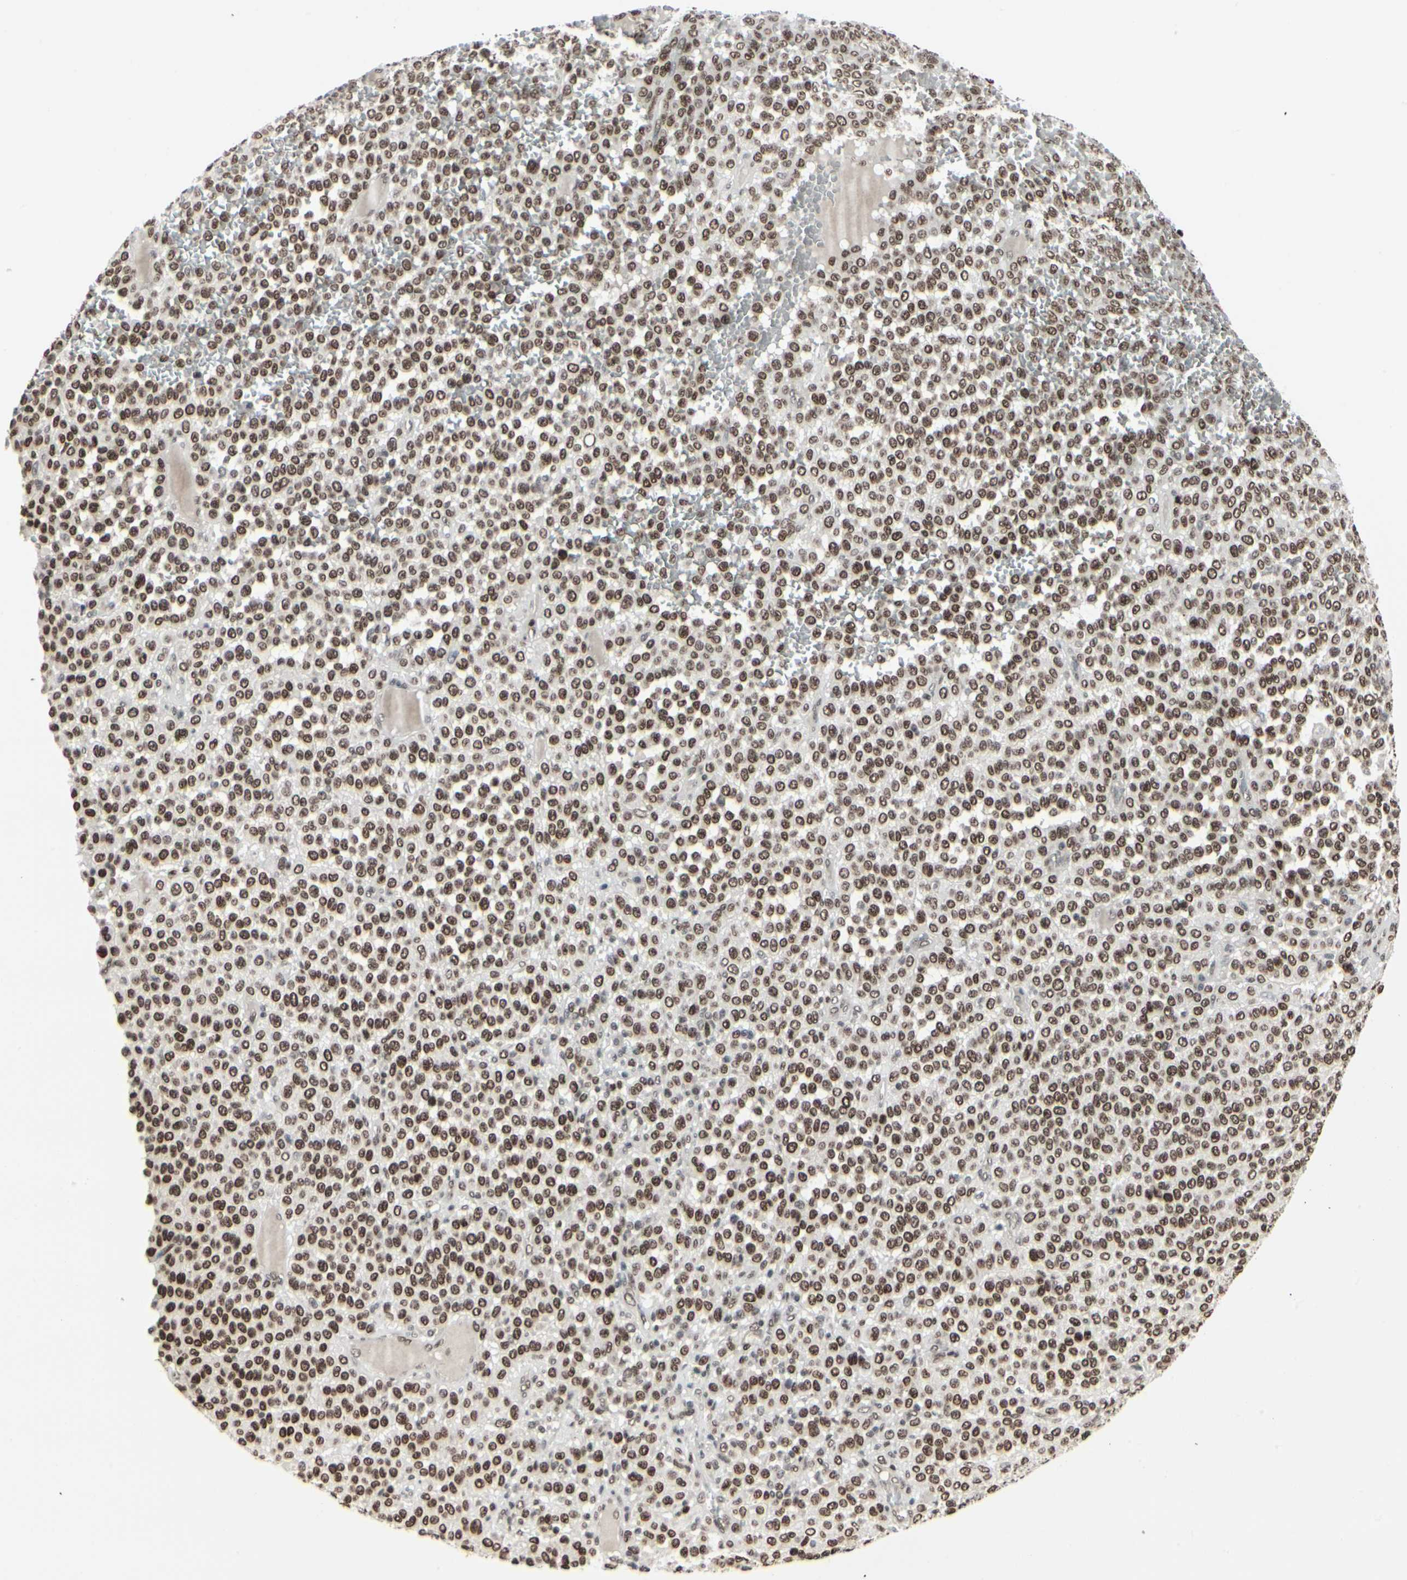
{"staining": {"intensity": "strong", "quantity": ">75%", "location": "nuclear"}, "tissue": "melanoma", "cell_type": "Tumor cells", "image_type": "cancer", "snomed": [{"axis": "morphology", "description": "Malignant melanoma, Metastatic site"}, {"axis": "topography", "description": "Pancreas"}], "caption": "A high-resolution histopathology image shows immunohistochemistry staining of melanoma, which shows strong nuclear positivity in about >75% of tumor cells.", "gene": "HMG20A", "patient": {"sex": "female", "age": 30}}